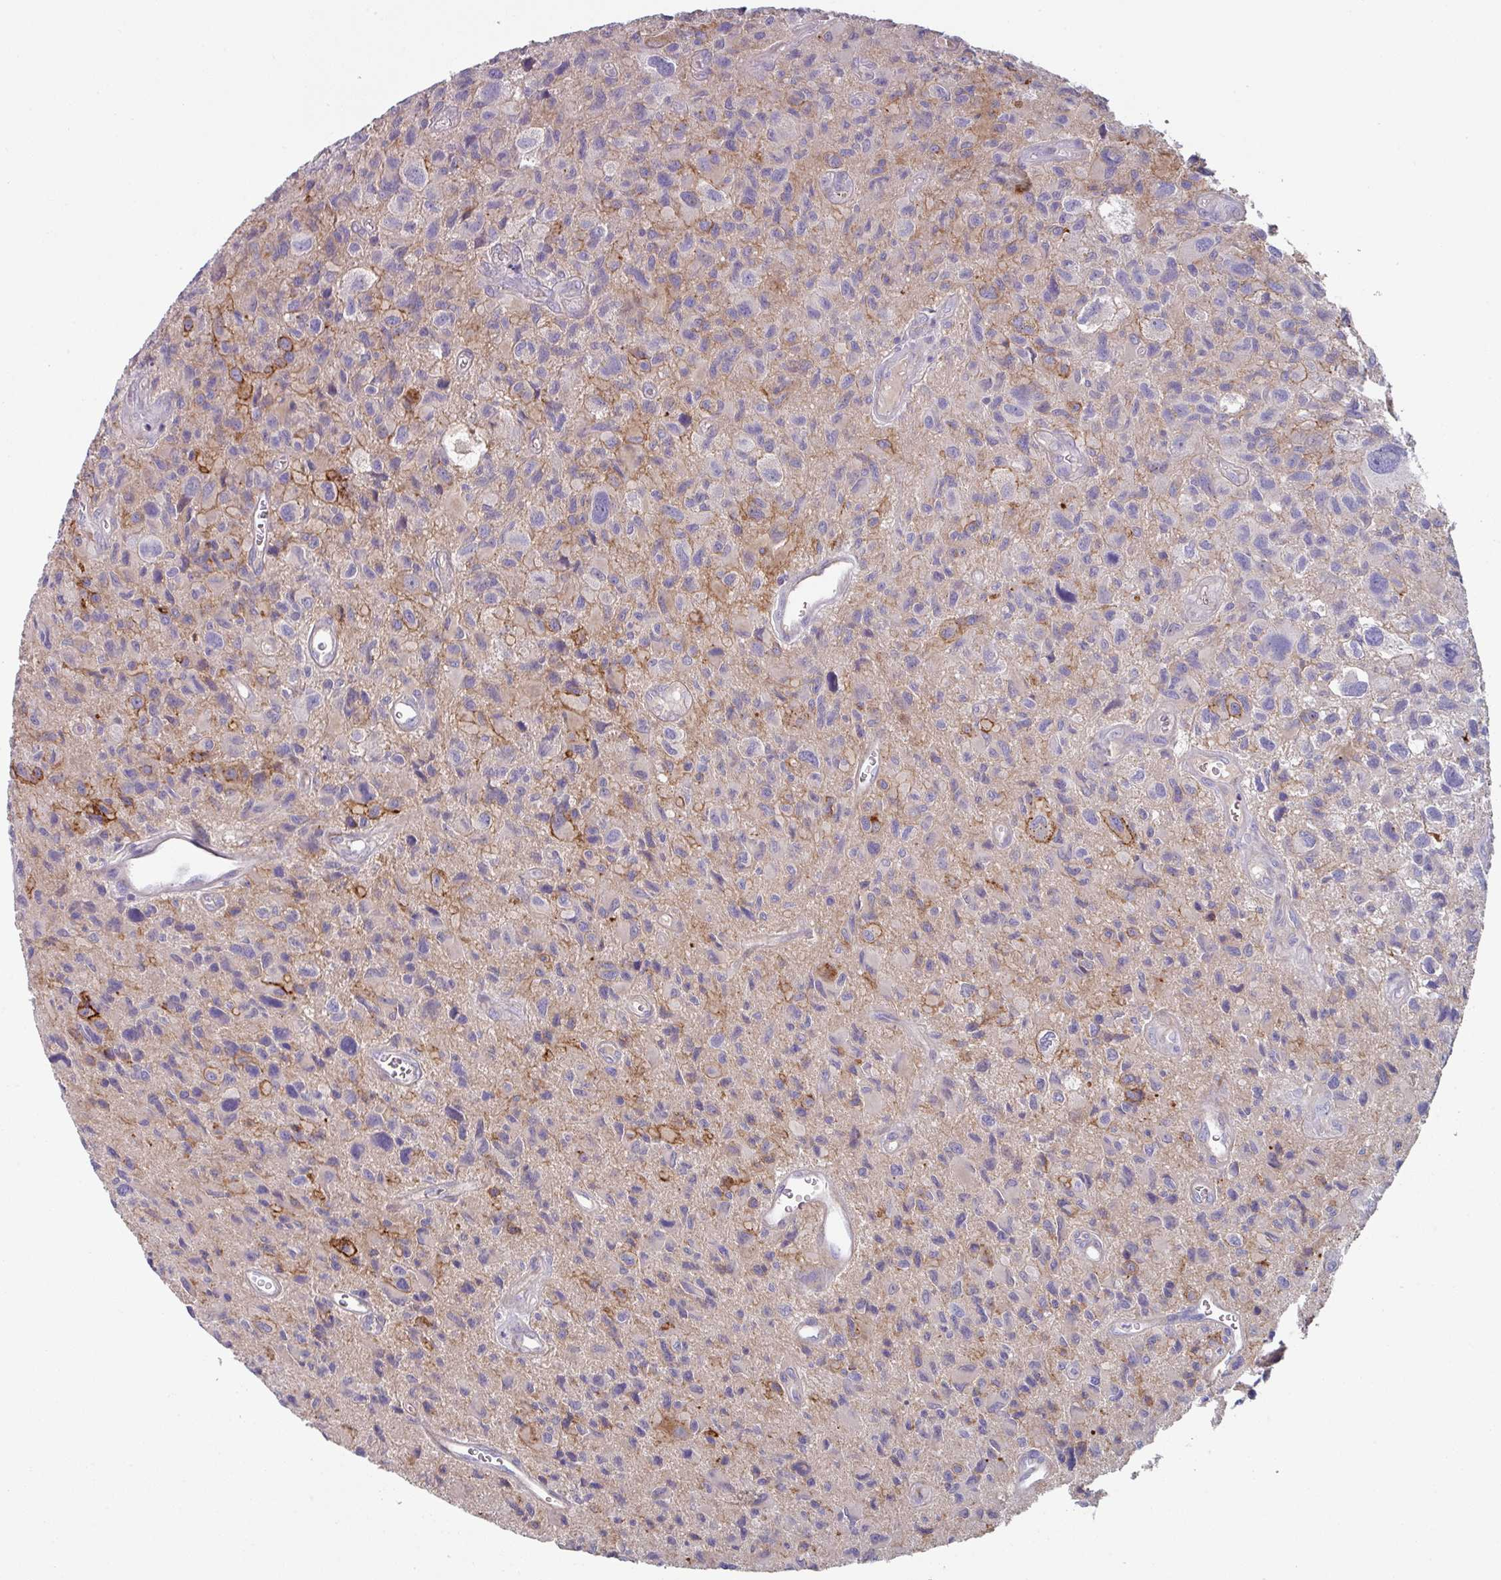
{"staining": {"intensity": "negative", "quantity": "none", "location": "none"}, "tissue": "glioma", "cell_type": "Tumor cells", "image_type": "cancer", "snomed": [{"axis": "morphology", "description": "Glioma, malignant, High grade"}, {"axis": "topography", "description": "Brain"}], "caption": "This is an IHC histopathology image of human glioma. There is no staining in tumor cells.", "gene": "TMEM132A", "patient": {"sex": "male", "age": 76}}